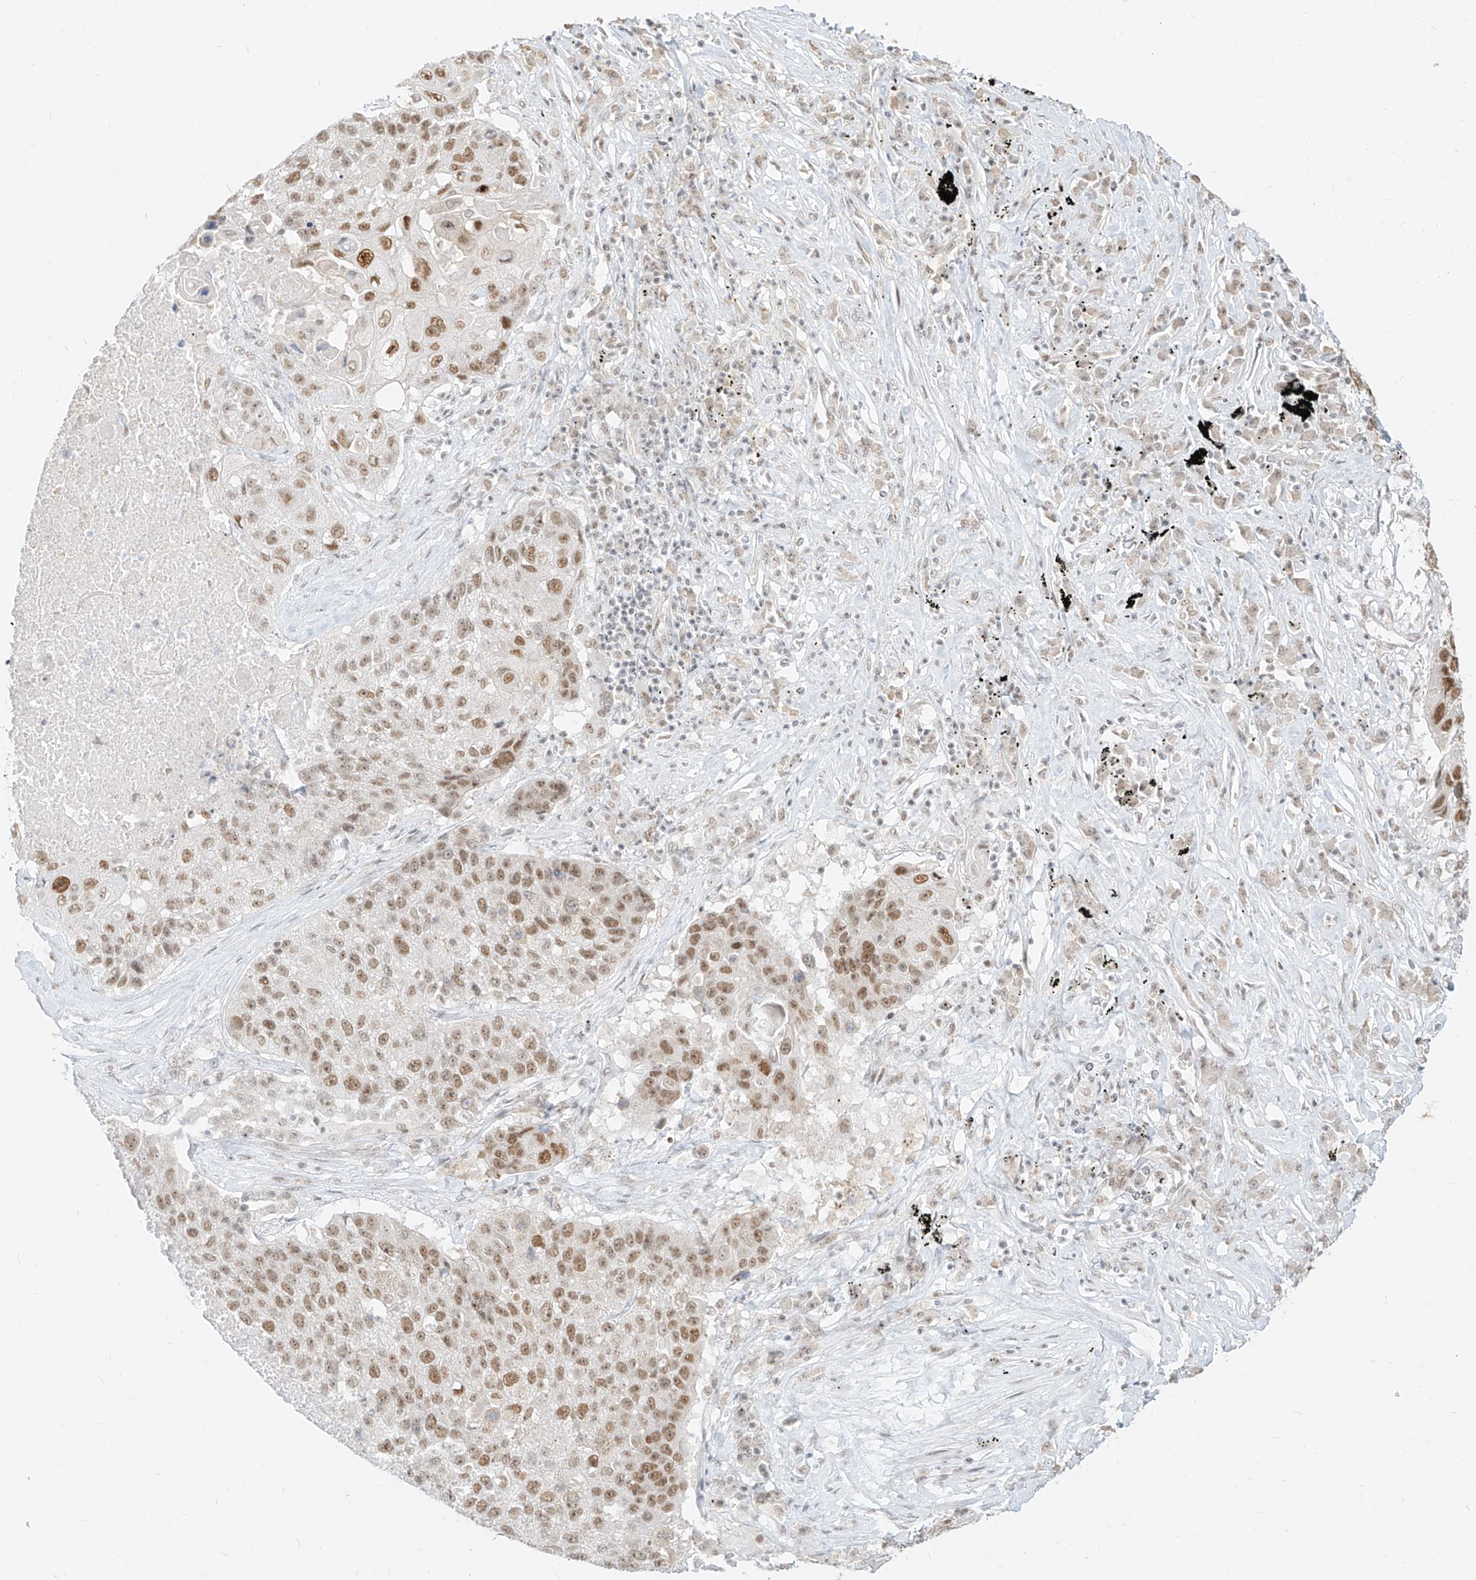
{"staining": {"intensity": "moderate", "quantity": ">75%", "location": "nuclear"}, "tissue": "lung cancer", "cell_type": "Tumor cells", "image_type": "cancer", "snomed": [{"axis": "morphology", "description": "Squamous cell carcinoma, NOS"}, {"axis": "topography", "description": "Lung"}], "caption": "Tumor cells demonstrate medium levels of moderate nuclear positivity in approximately >75% of cells in human lung squamous cell carcinoma. The protein is shown in brown color, while the nuclei are stained blue.", "gene": "SUPT5H", "patient": {"sex": "male", "age": 61}}